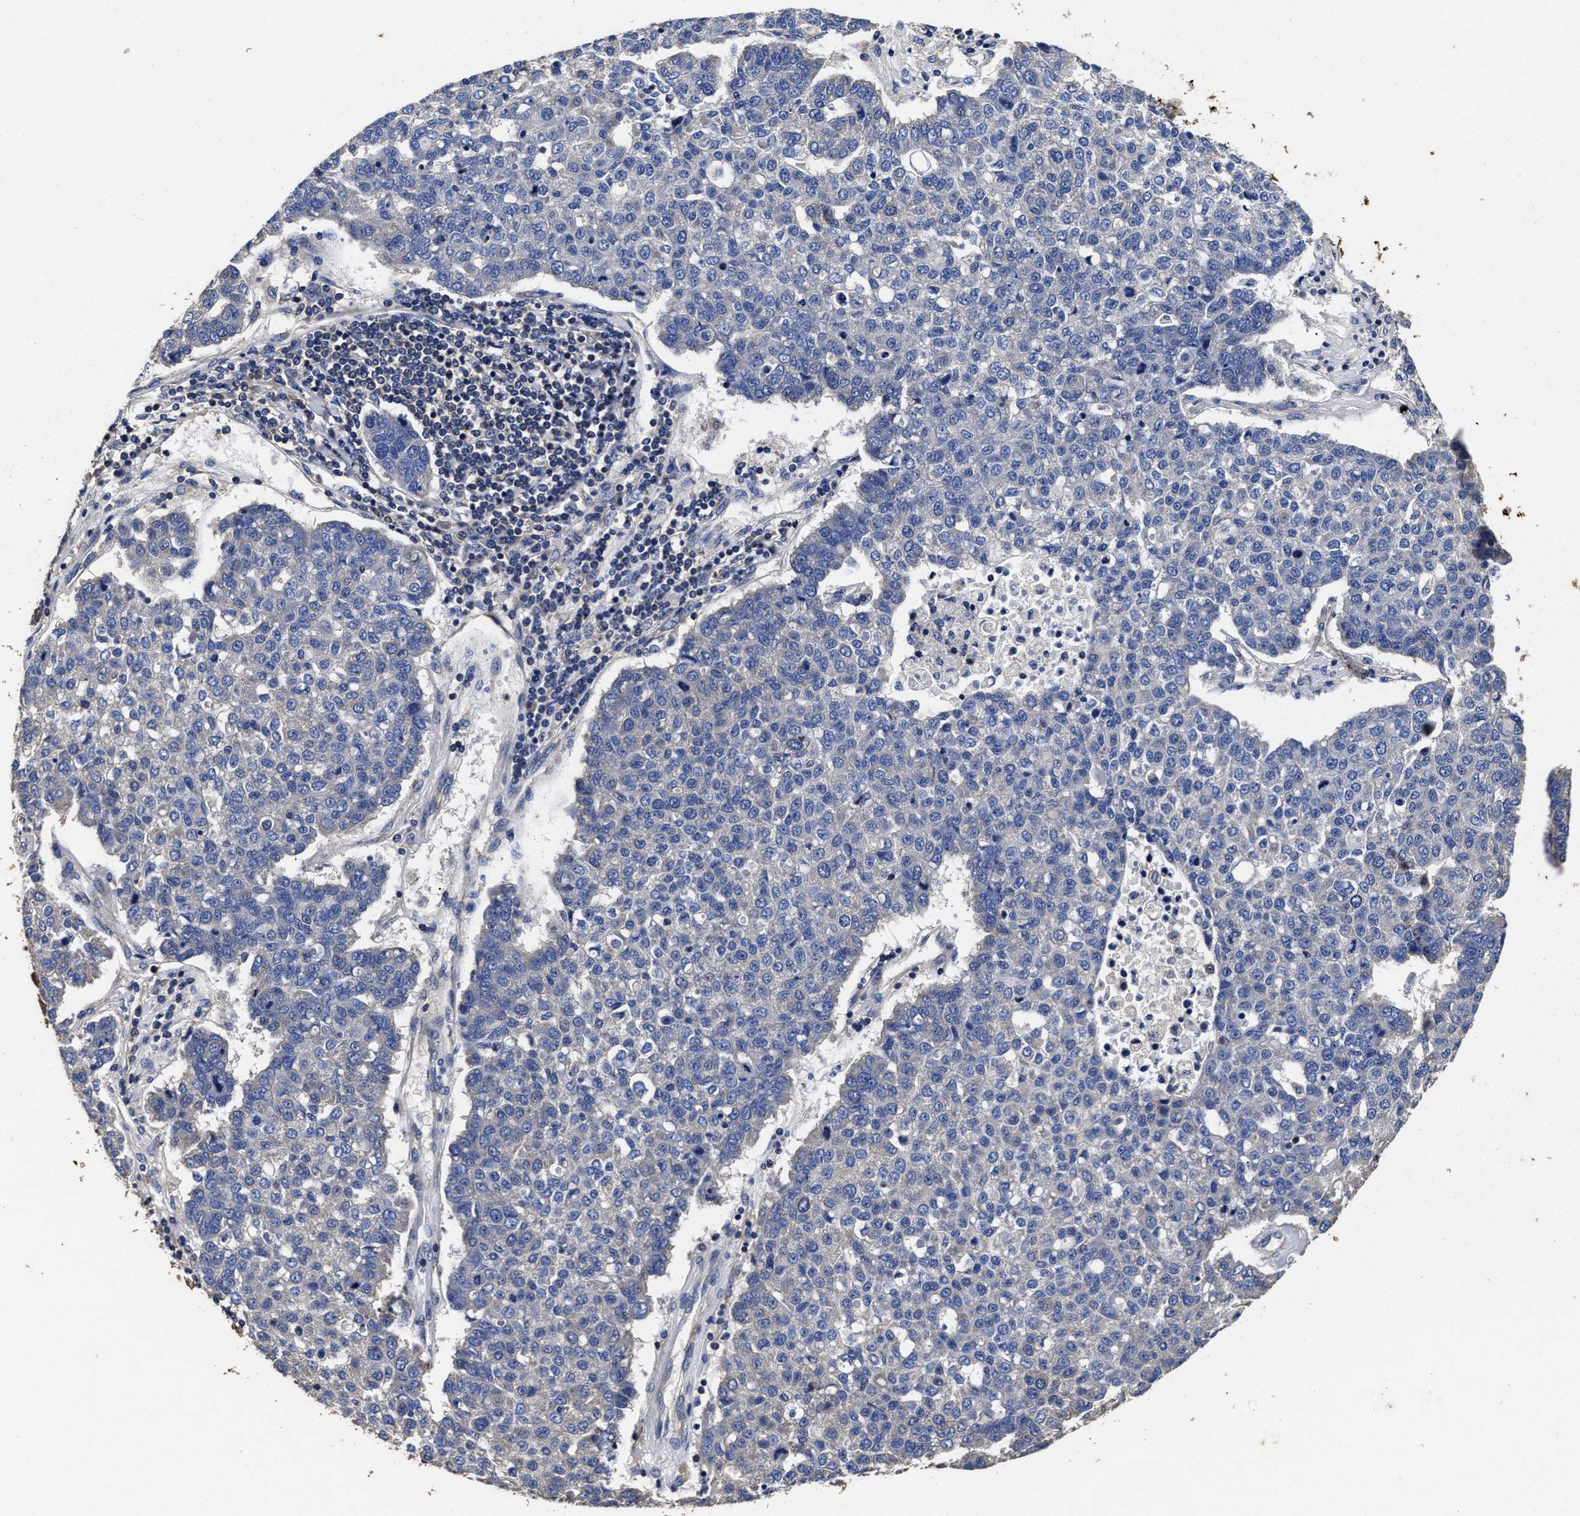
{"staining": {"intensity": "negative", "quantity": "none", "location": "none"}, "tissue": "pancreatic cancer", "cell_type": "Tumor cells", "image_type": "cancer", "snomed": [{"axis": "morphology", "description": "Adenocarcinoma, NOS"}, {"axis": "topography", "description": "Pancreas"}], "caption": "An immunohistochemistry histopathology image of pancreatic cancer (adenocarcinoma) is shown. There is no staining in tumor cells of pancreatic cancer (adenocarcinoma).", "gene": "AVEN", "patient": {"sex": "female", "age": 61}}